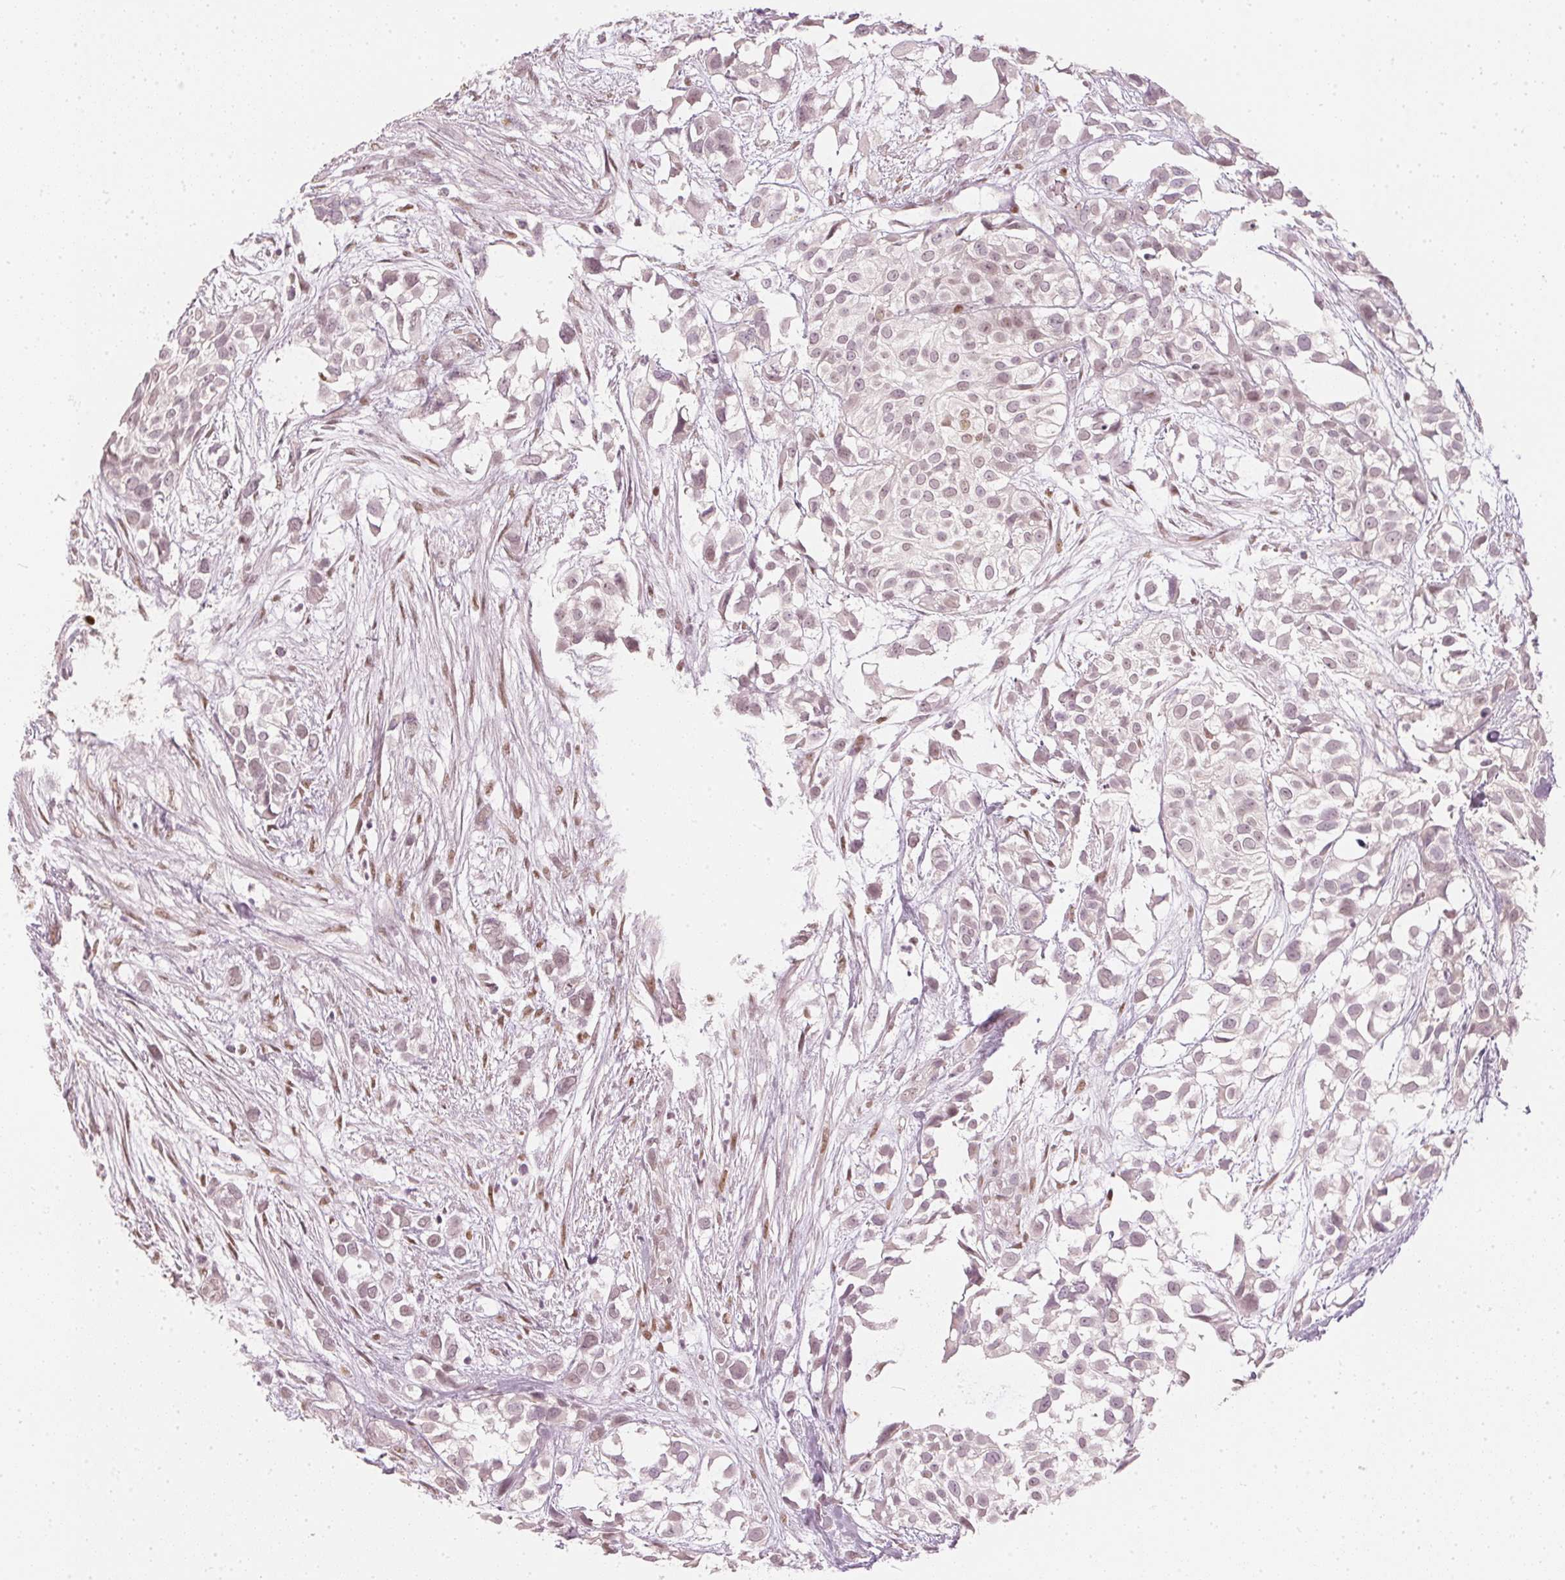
{"staining": {"intensity": "weak", "quantity": "<25%", "location": "nuclear"}, "tissue": "urothelial cancer", "cell_type": "Tumor cells", "image_type": "cancer", "snomed": [{"axis": "morphology", "description": "Urothelial carcinoma, High grade"}, {"axis": "topography", "description": "Urinary bladder"}], "caption": "A photomicrograph of high-grade urothelial carcinoma stained for a protein reveals no brown staining in tumor cells.", "gene": "SLC39A3", "patient": {"sex": "male", "age": 56}}